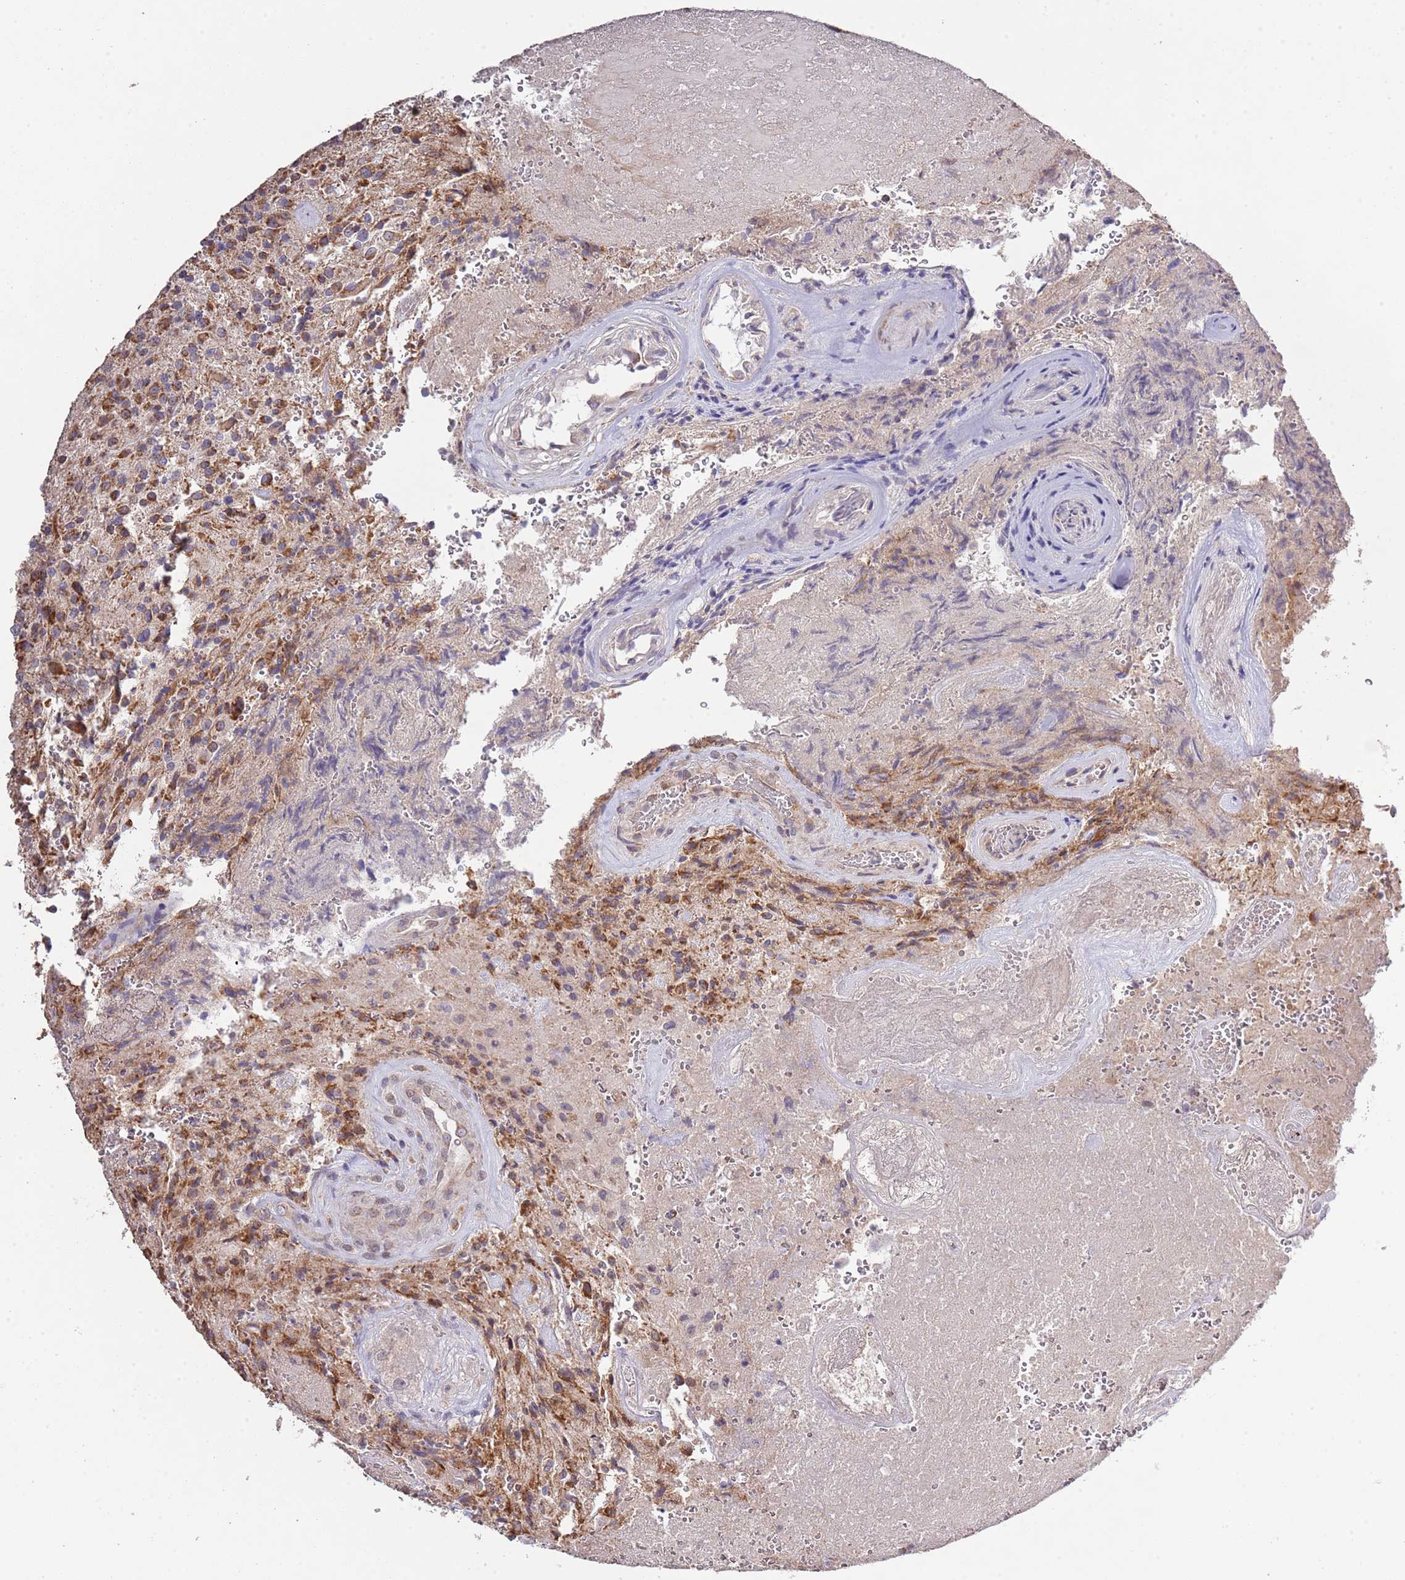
{"staining": {"intensity": "moderate", "quantity": ">75%", "location": "cytoplasmic/membranous"}, "tissue": "glioma", "cell_type": "Tumor cells", "image_type": "cancer", "snomed": [{"axis": "morphology", "description": "Normal tissue, NOS"}, {"axis": "morphology", "description": "Glioma, malignant, High grade"}, {"axis": "topography", "description": "Cerebral cortex"}], "caption": "The immunohistochemical stain labels moderate cytoplasmic/membranous positivity in tumor cells of glioma tissue.", "gene": "IVD", "patient": {"sex": "male", "age": 56}}